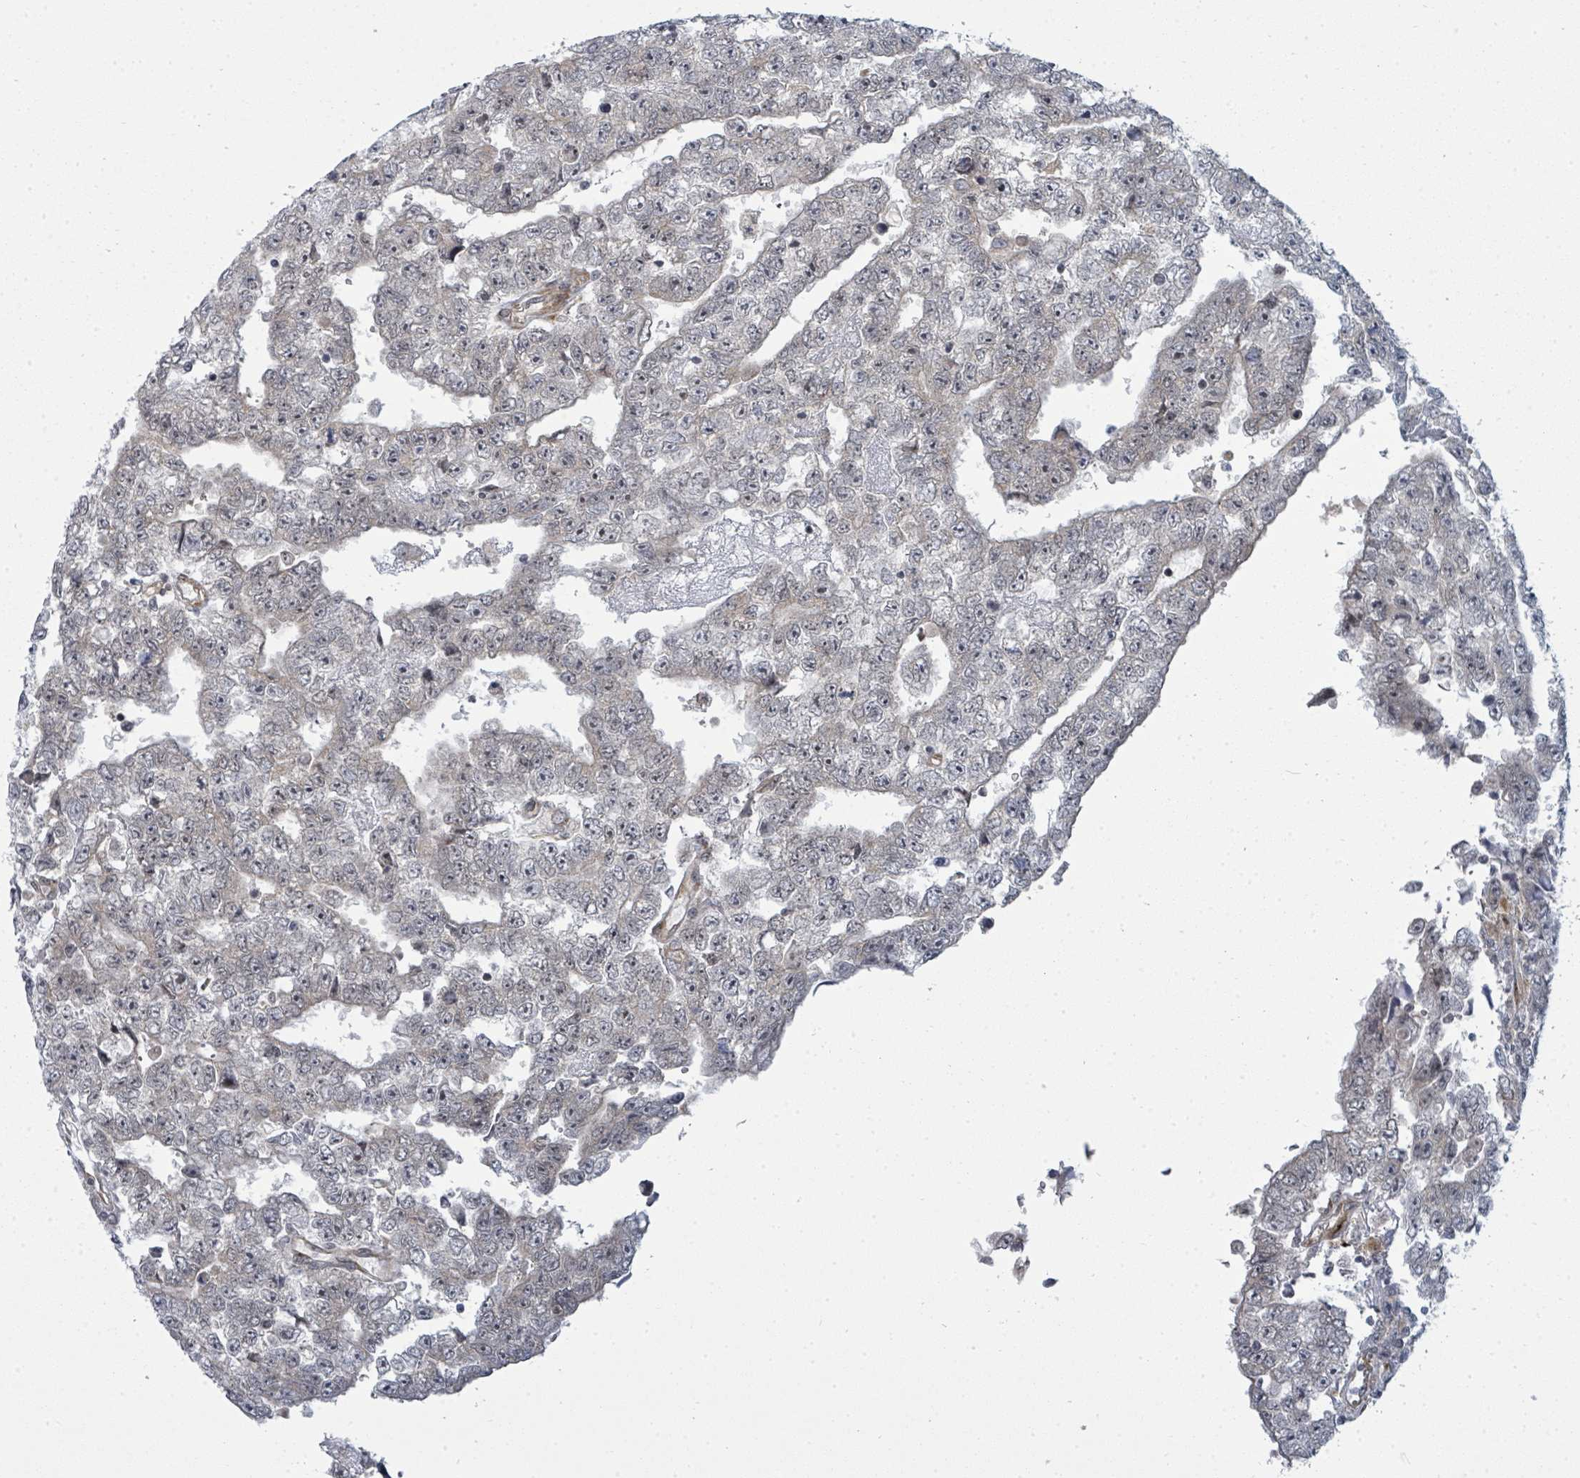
{"staining": {"intensity": "negative", "quantity": "none", "location": "none"}, "tissue": "testis cancer", "cell_type": "Tumor cells", "image_type": "cancer", "snomed": [{"axis": "morphology", "description": "Carcinoma, Embryonal, NOS"}, {"axis": "topography", "description": "Testis"}], "caption": "Tumor cells are negative for brown protein staining in testis cancer (embryonal carcinoma).", "gene": "PSMG2", "patient": {"sex": "male", "age": 25}}